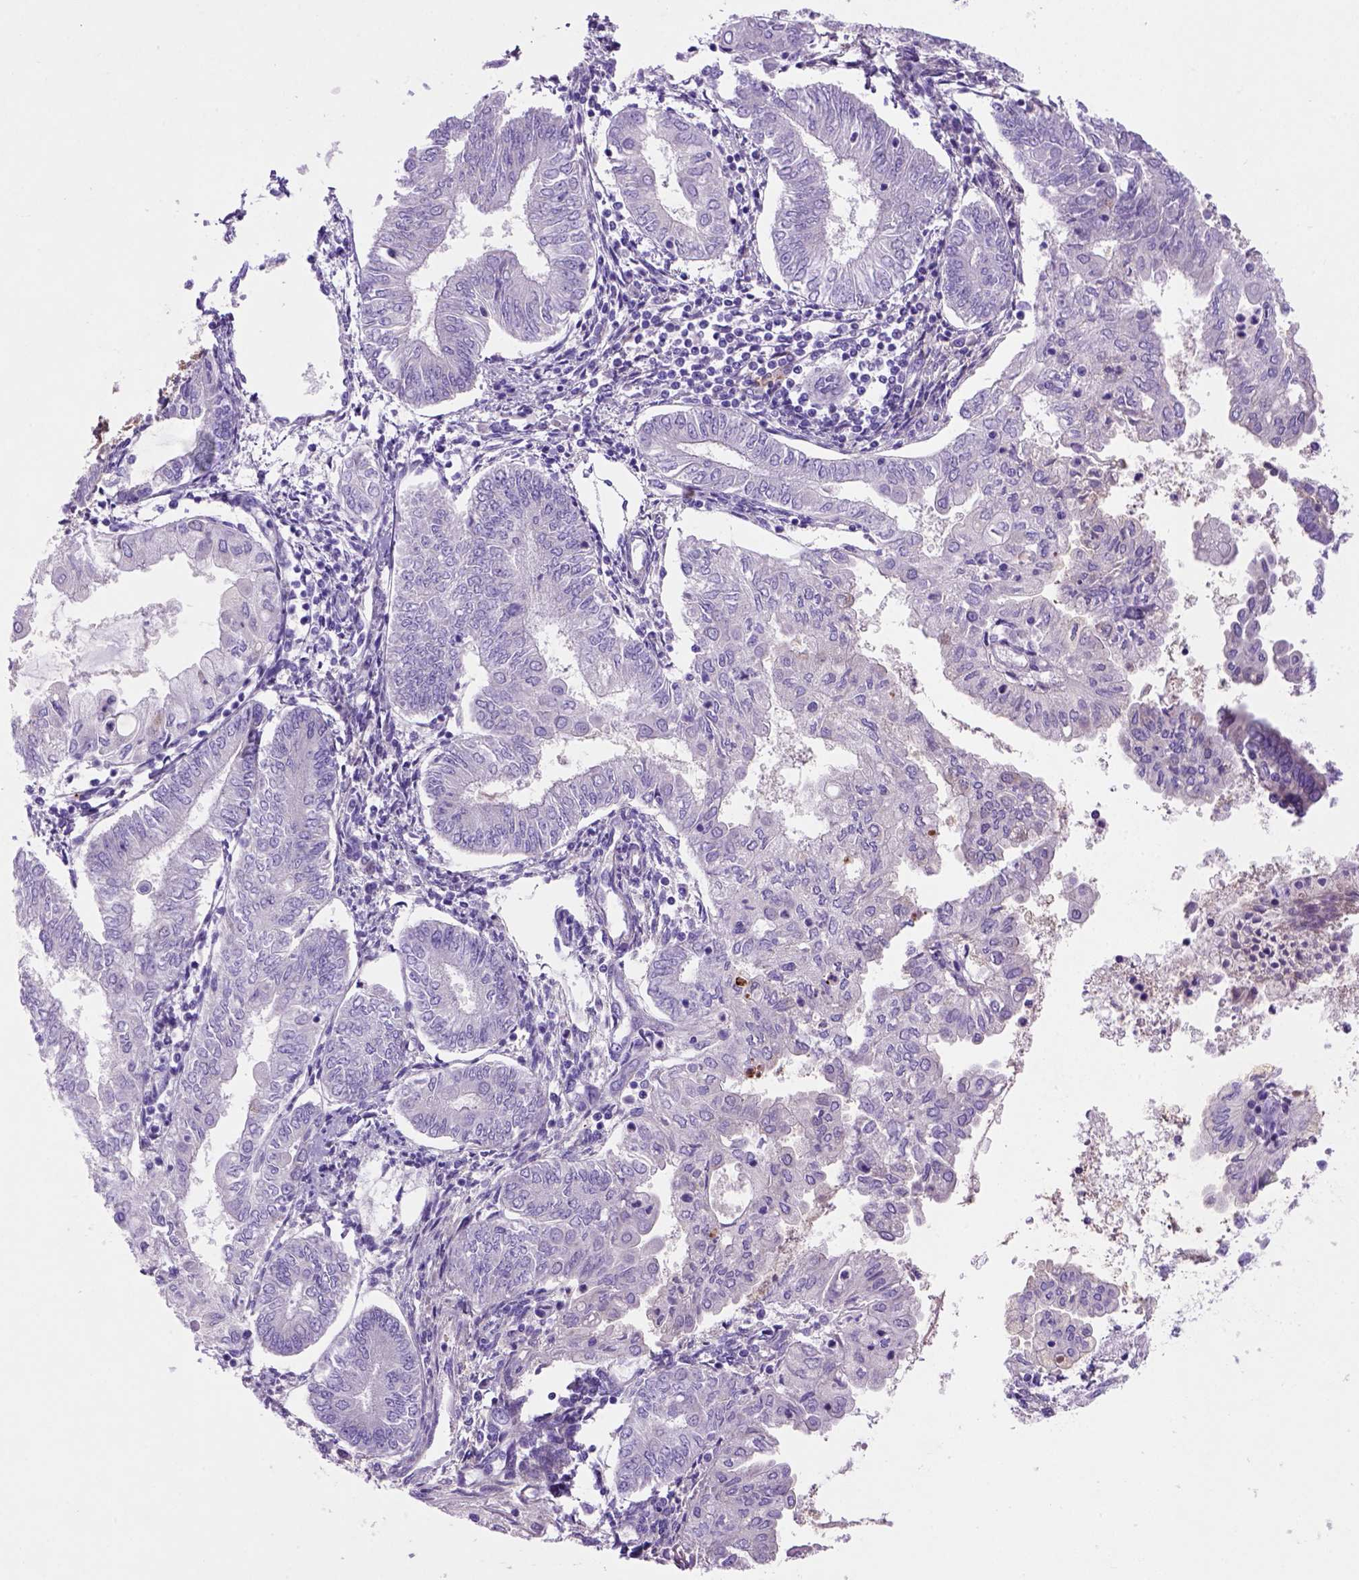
{"staining": {"intensity": "negative", "quantity": "none", "location": "none"}, "tissue": "endometrial cancer", "cell_type": "Tumor cells", "image_type": "cancer", "snomed": [{"axis": "morphology", "description": "Adenocarcinoma, NOS"}, {"axis": "topography", "description": "Endometrium"}], "caption": "Immunohistochemistry (IHC) of human endometrial adenocarcinoma shows no staining in tumor cells. Brightfield microscopy of IHC stained with DAB (brown) and hematoxylin (blue), captured at high magnification.", "gene": "SIRPD", "patient": {"sex": "female", "age": 68}}